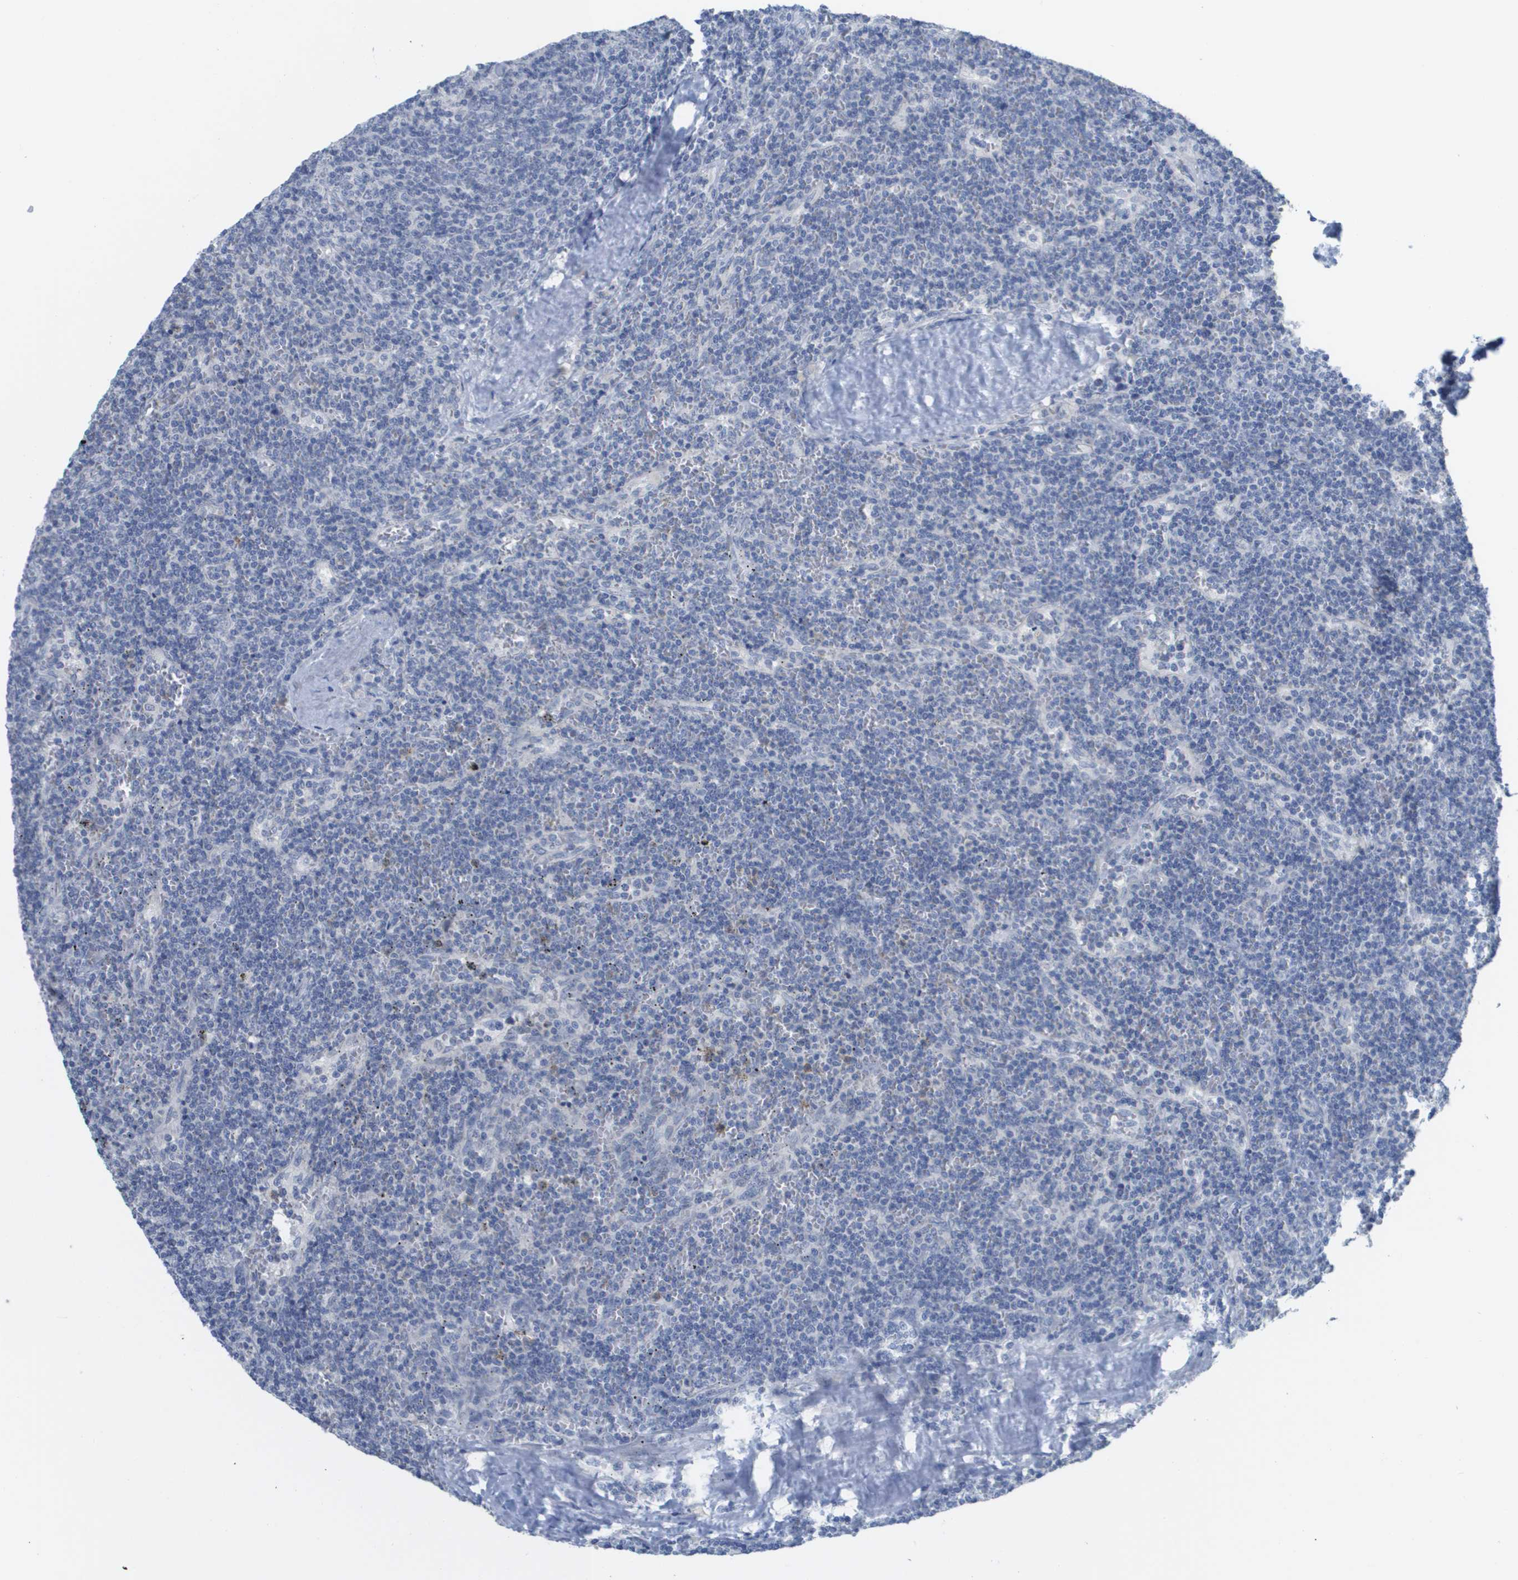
{"staining": {"intensity": "negative", "quantity": "none", "location": "none"}, "tissue": "lymphoma", "cell_type": "Tumor cells", "image_type": "cancer", "snomed": [{"axis": "morphology", "description": "Malignant lymphoma, non-Hodgkin's type, Low grade"}, {"axis": "topography", "description": "Spleen"}], "caption": "This is an IHC image of low-grade malignant lymphoma, non-Hodgkin's type. There is no staining in tumor cells.", "gene": "PDE4A", "patient": {"sex": "female", "age": 50}}